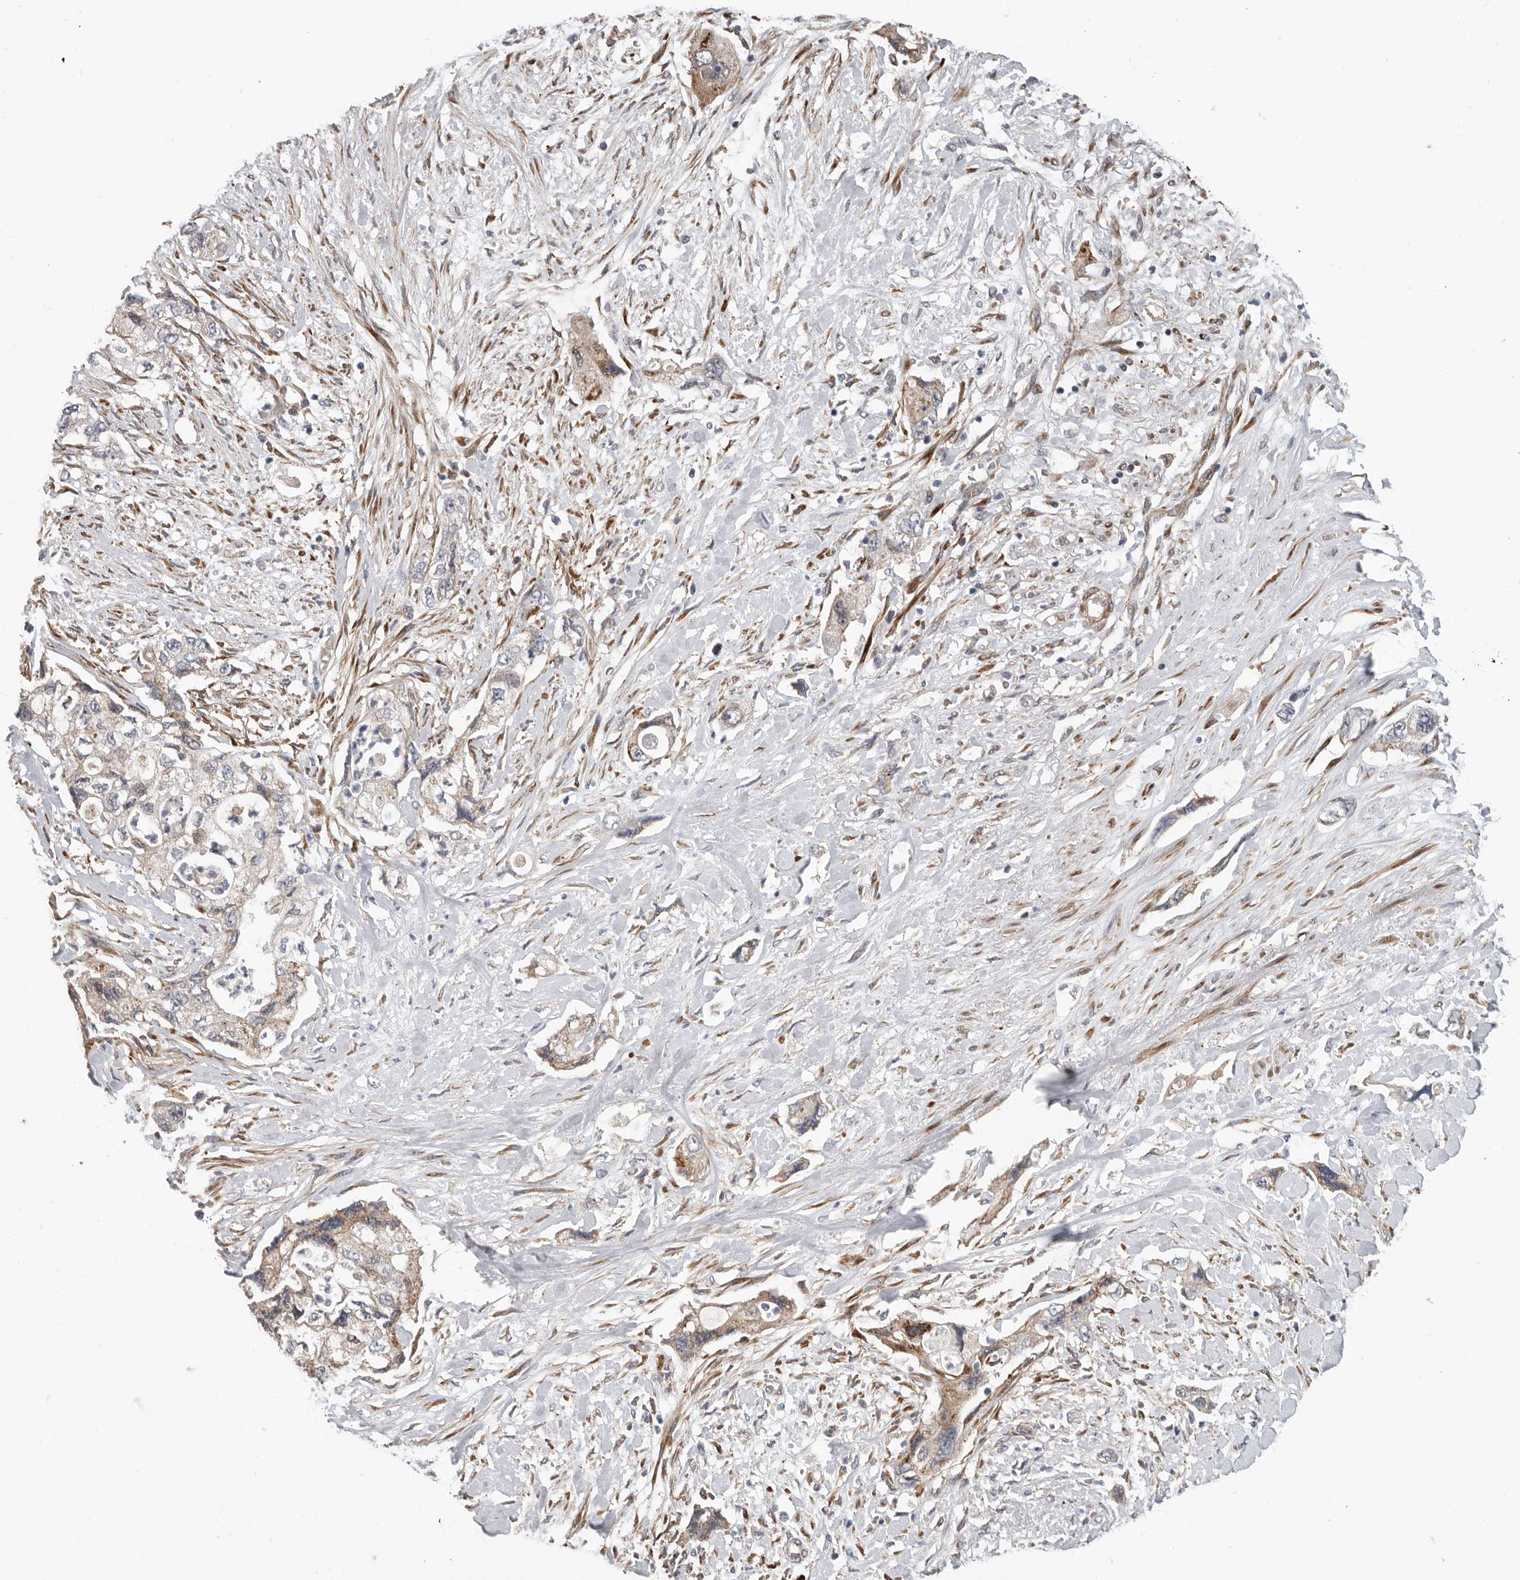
{"staining": {"intensity": "moderate", "quantity": "<25%", "location": "cytoplasmic/membranous"}, "tissue": "pancreatic cancer", "cell_type": "Tumor cells", "image_type": "cancer", "snomed": [{"axis": "morphology", "description": "Adenocarcinoma, NOS"}, {"axis": "topography", "description": "Pancreas"}], "caption": "IHC of adenocarcinoma (pancreatic) reveals low levels of moderate cytoplasmic/membranous staining in approximately <25% of tumor cells.", "gene": "ATXN3L", "patient": {"sex": "female", "age": 73}}